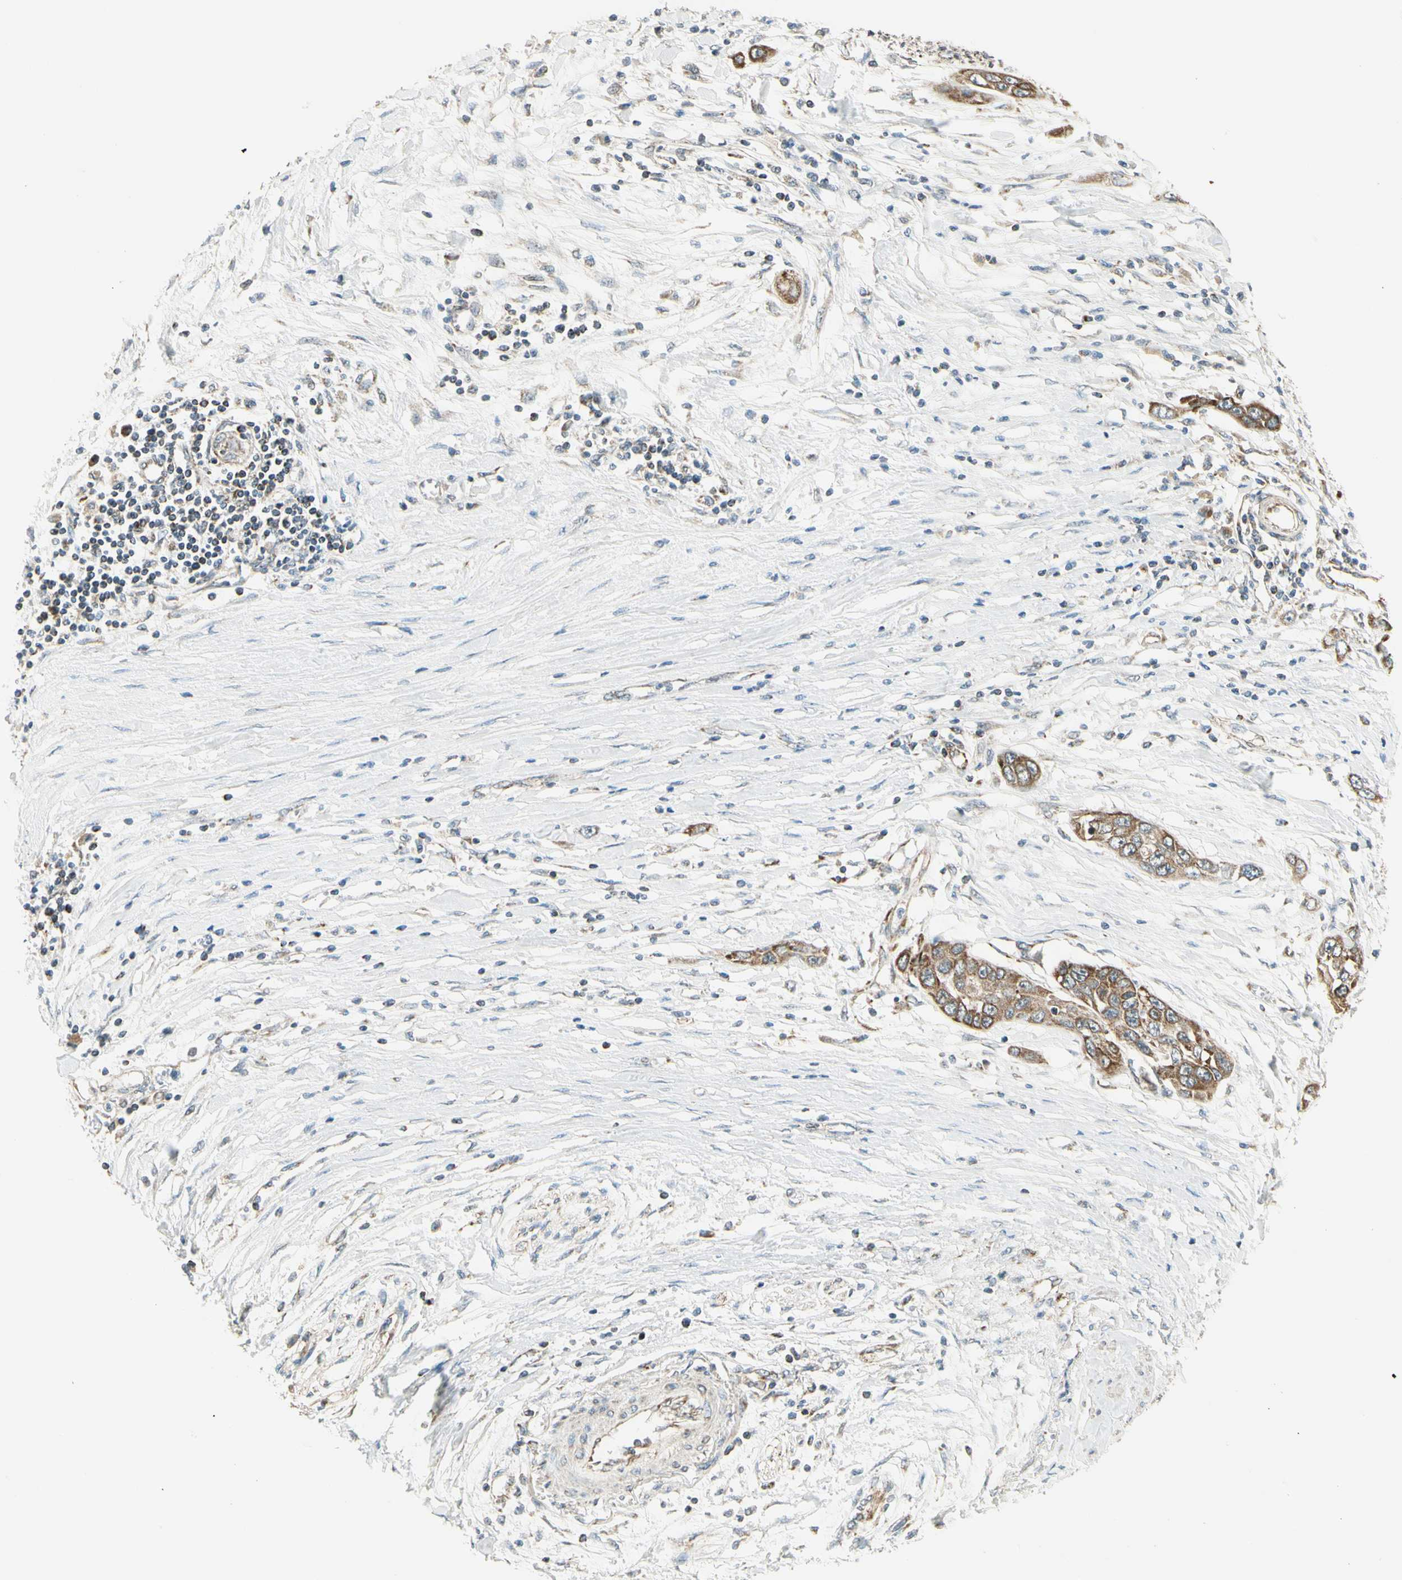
{"staining": {"intensity": "moderate", "quantity": ">75%", "location": "cytoplasmic/membranous"}, "tissue": "pancreatic cancer", "cell_type": "Tumor cells", "image_type": "cancer", "snomed": [{"axis": "morphology", "description": "Adenocarcinoma, NOS"}, {"axis": "topography", "description": "Pancreas"}], "caption": "There is medium levels of moderate cytoplasmic/membranous expression in tumor cells of pancreatic adenocarcinoma, as demonstrated by immunohistochemical staining (brown color).", "gene": "EPHB3", "patient": {"sex": "female", "age": 70}}